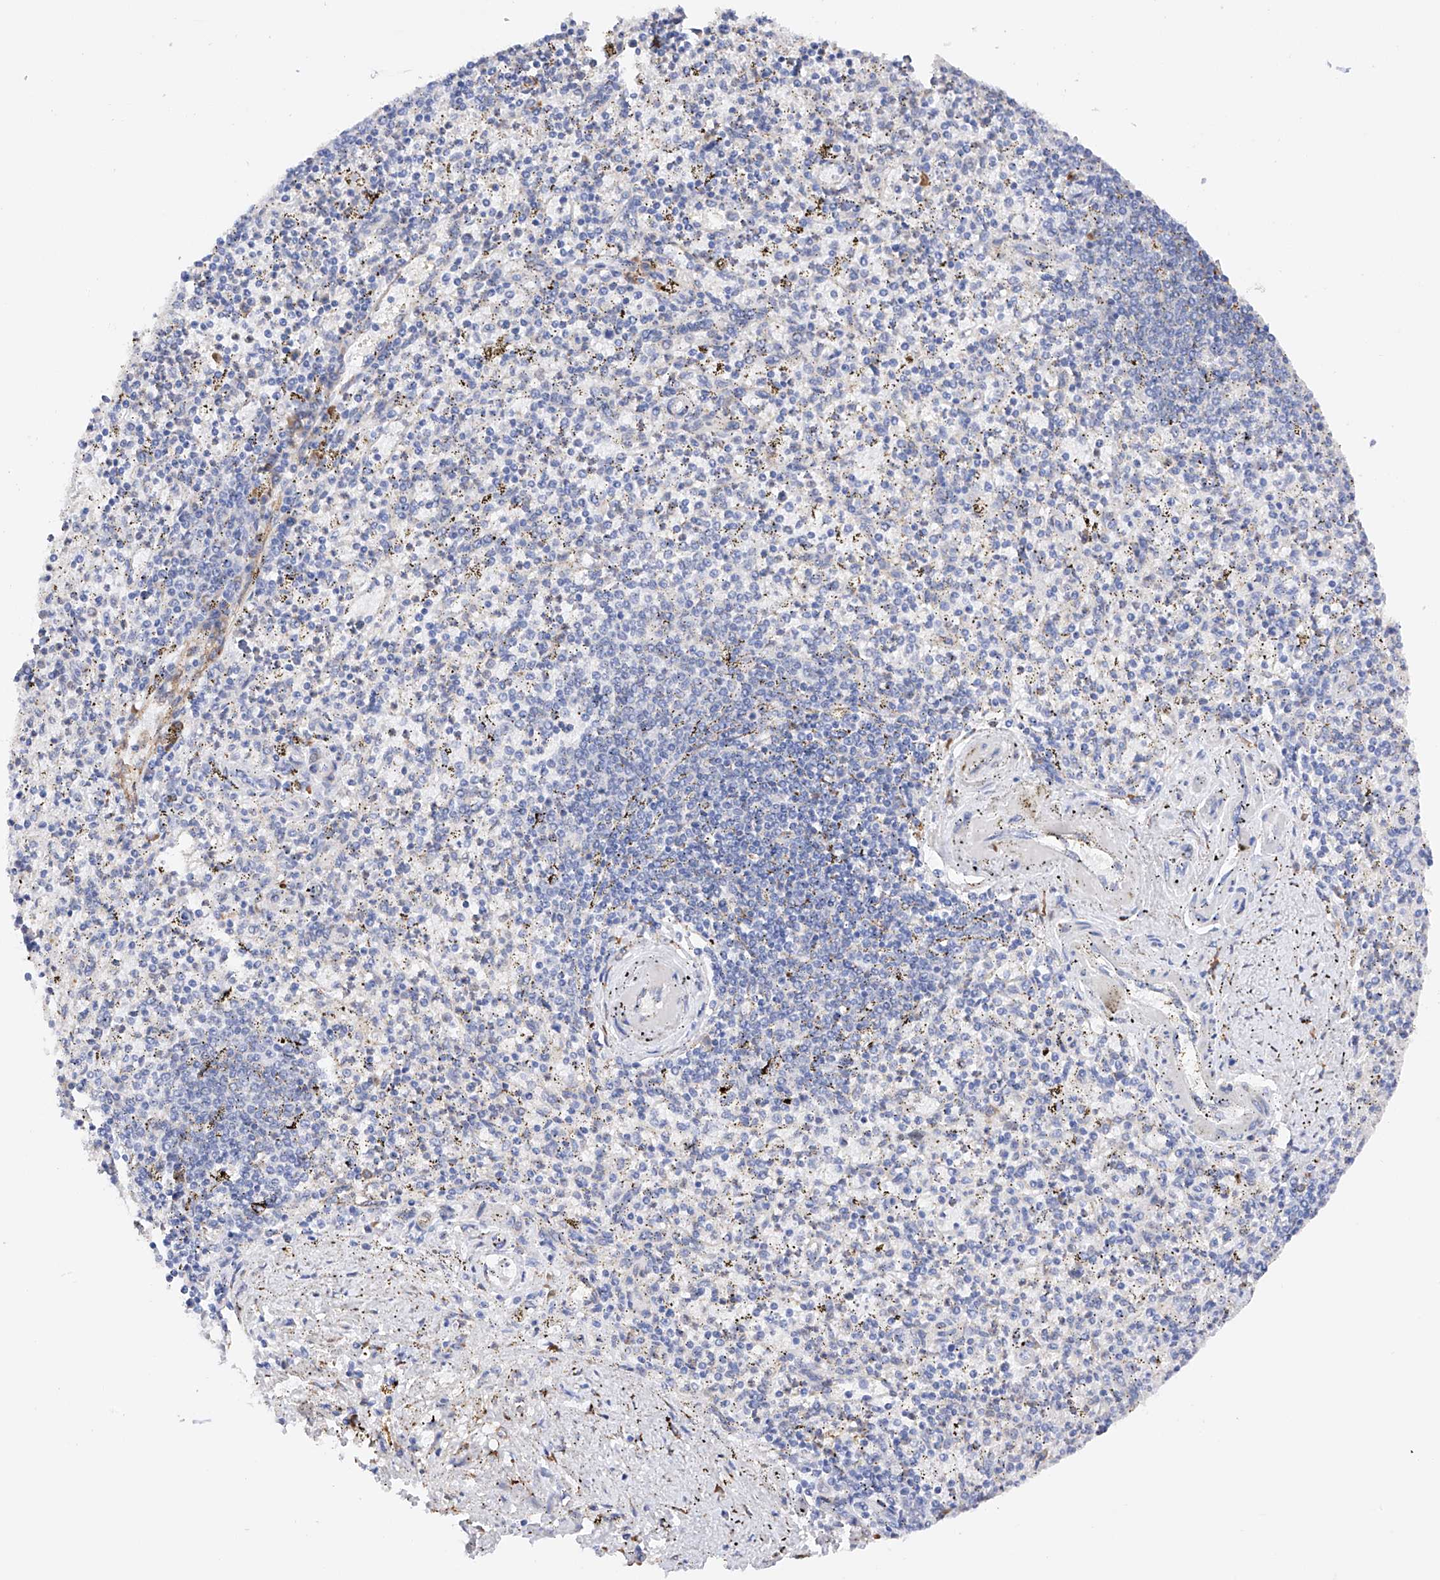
{"staining": {"intensity": "strong", "quantity": "<25%", "location": "cytoplasmic/membranous"}, "tissue": "spleen", "cell_type": "Cells in red pulp", "image_type": "normal", "snomed": [{"axis": "morphology", "description": "Normal tissue, NOS"}, {"axis": "topography", "description": "Spleen"}], "caption": "Approximately <25% of cells in red pulp in normal spleen show strong cytoplasmic/membranous protein staining as visualized by brown immunohistochemical staining.", "gene": "PDIA5", "patient": {"sex": "male", "age": 72}}